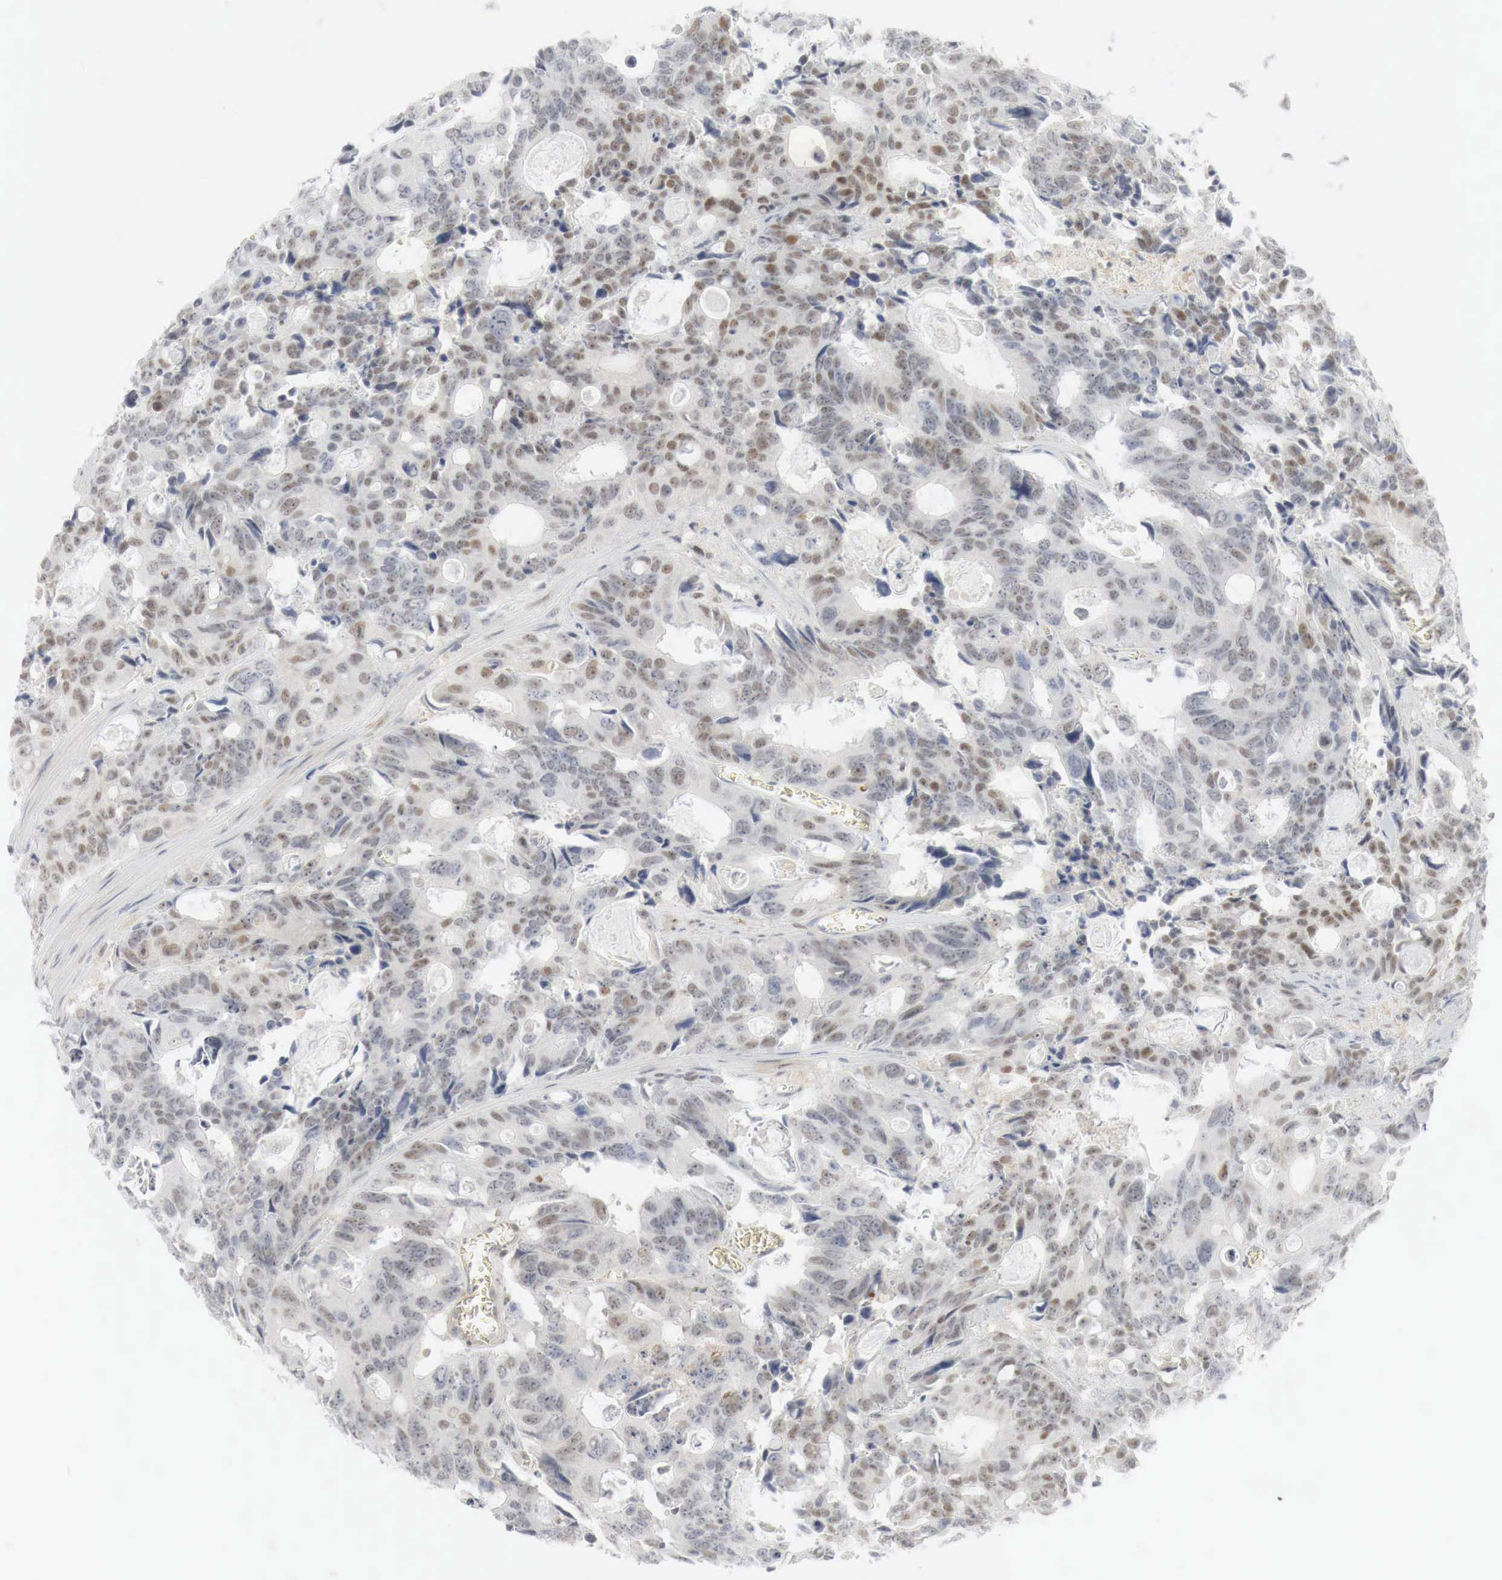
{"staining": {"intensity": "moderate", "quantity": "25%-75%", "location": "nuclear"}, "tissue": "colorectal cancer", "cell_type": "Tumor cells", "image_type": "cancer", "snomed": [{"axis": "morphology", "description": "Adenocarcinoma, NOS"}, {"axis": "topography", "description": "Rectum"}], "caption": "Tumor cells demonstrate moderate nuclear expression in about 25%-75% of cells in colorectal cancer (adenocarcinoma). The protein of interest is stained brown, and the nuclei are stained in blue (DAB IHC with brightfield microscopy, high magnification).", "gene": "MYC", "patient": {"sex": "male", "age": 76}}